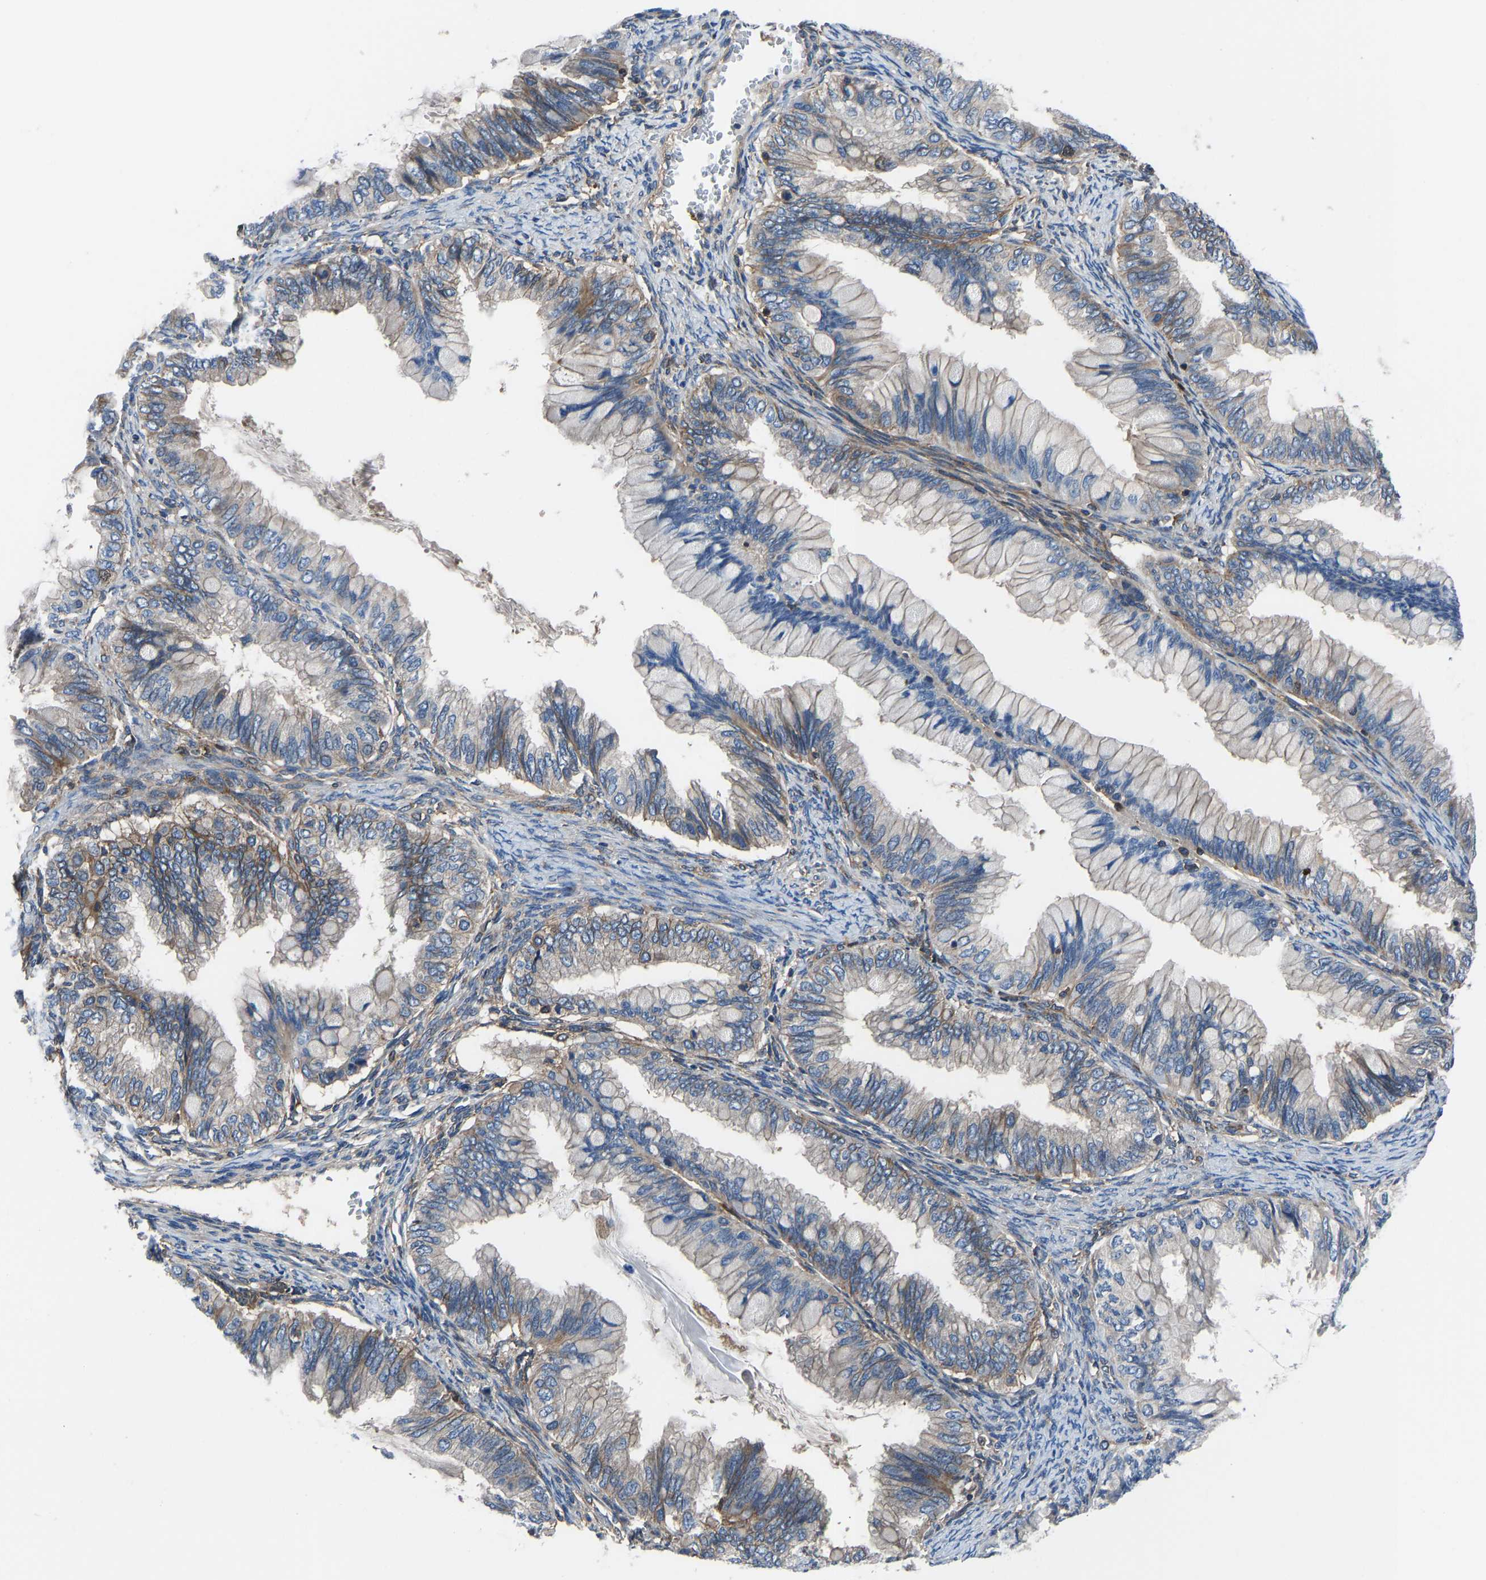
{"staining": {"intensity": "weak", "quantity": "25%-75%", "location": "cytoplasmic/membranous"}, "tissue": "ovarian cancer", "cell_type": "Tumor cells", "image_type": "cancer", "snomed": [{"axis": "morphology", "description": "Cystadenocarcinoma, mucinous, NOS"}, {"axis": "topography", "description": "Ovary"}], "caption": "A low amount of weak cytoplasmic/membranous positivity is present in approximately 25%-75% of tumor cells in ovarian mucinous cystadenocarcinoma tissue.", "gene": "PRKAR1A", "patient": {"sex": "female", "age": 80}}